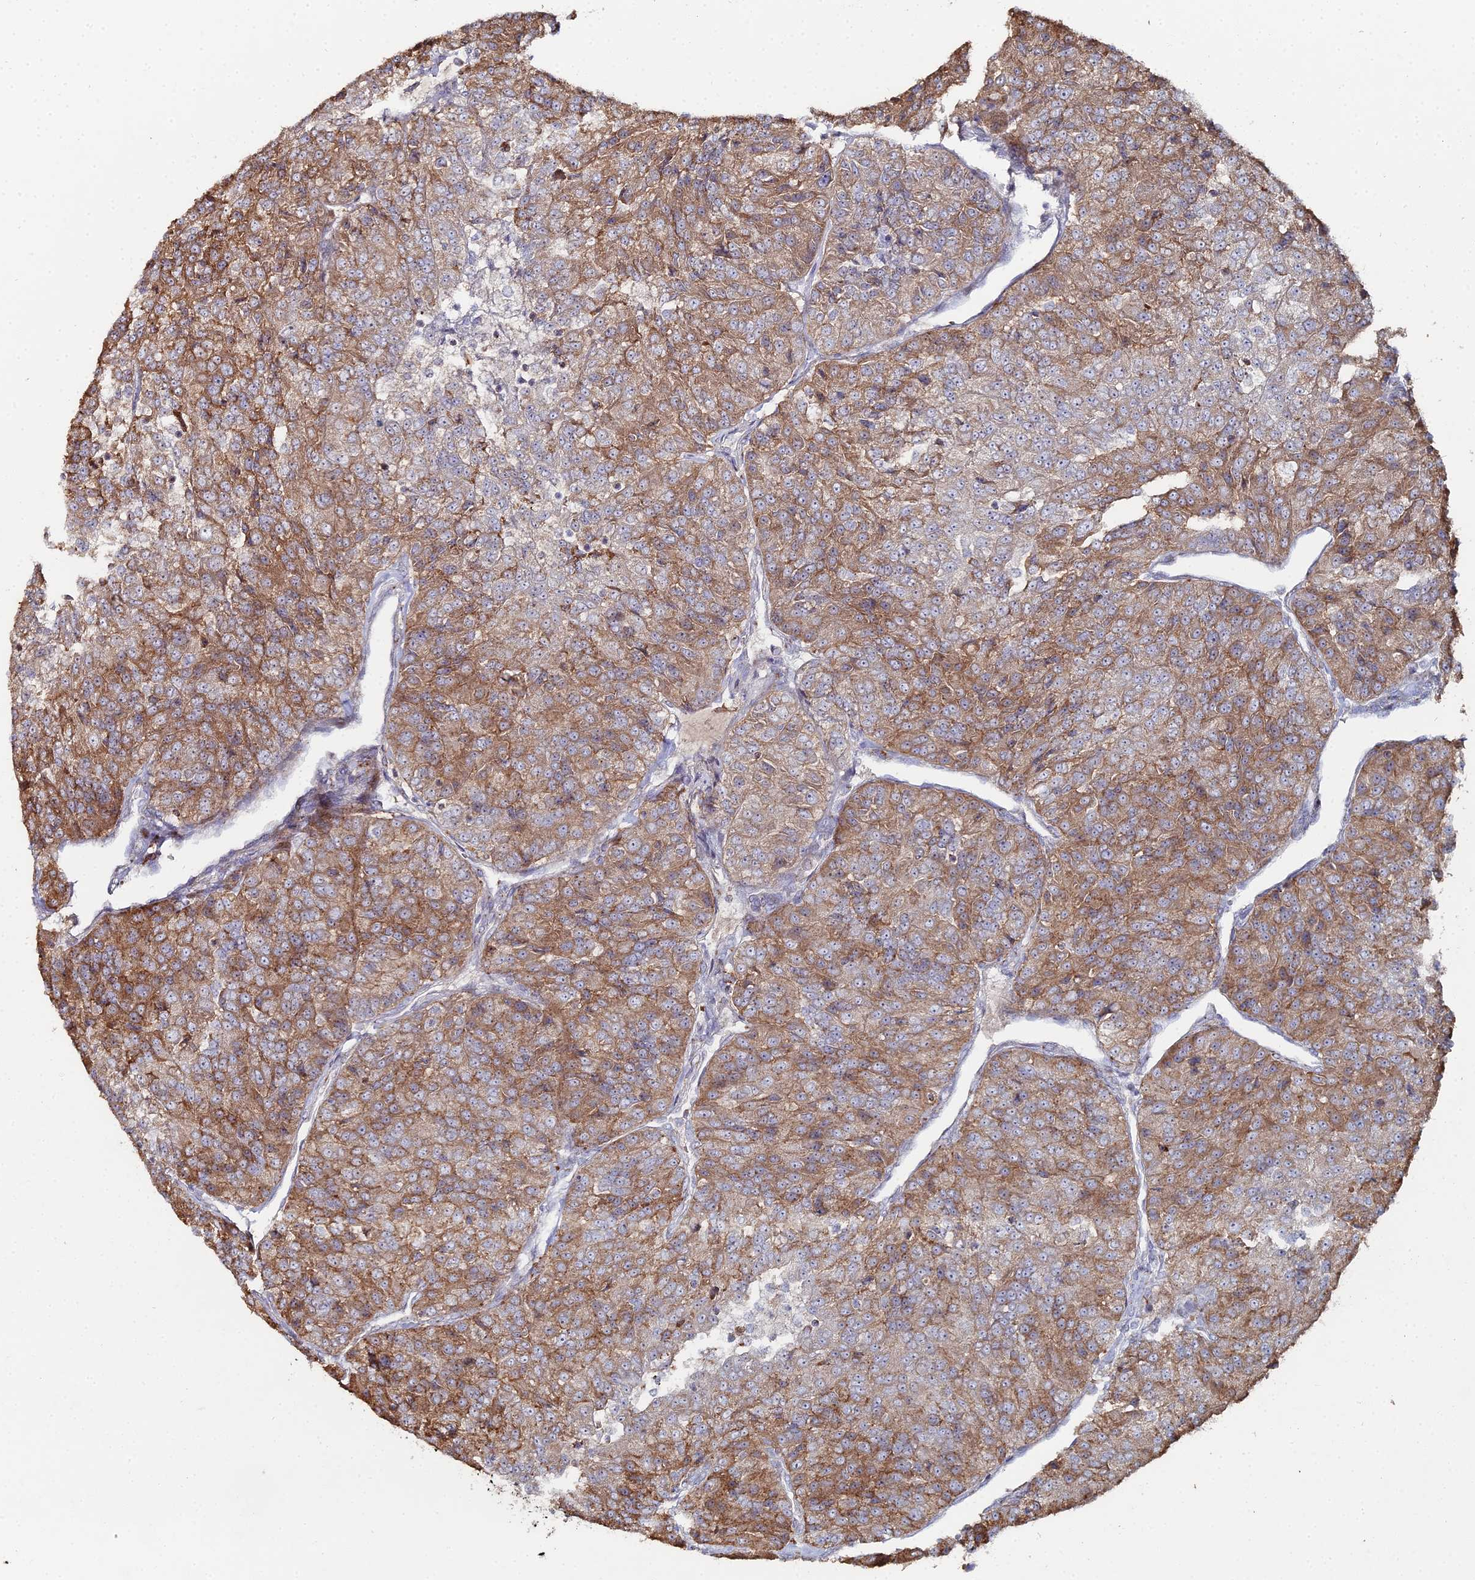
{"staining": {"intensity": "moderate", "quantity": ">75%", "location": "cytoplasmic/membranous"}, "tissue": "renal cancer", "cell_type": "Tumor cells", "image_type": "cancer", "snomed": [{"axis": "morphology", "description": "Adenocarcinoma, NOS"}, {"axis": "topography", "description": "Kidney"}], "caption": "A brown stain highlights moderate cytoplasmic/membranous positivity of a protein in human renal adenocarcinoma tumor cells.", "gene": "SGMS1", "patient": {"sex": "female", "age": 63}}